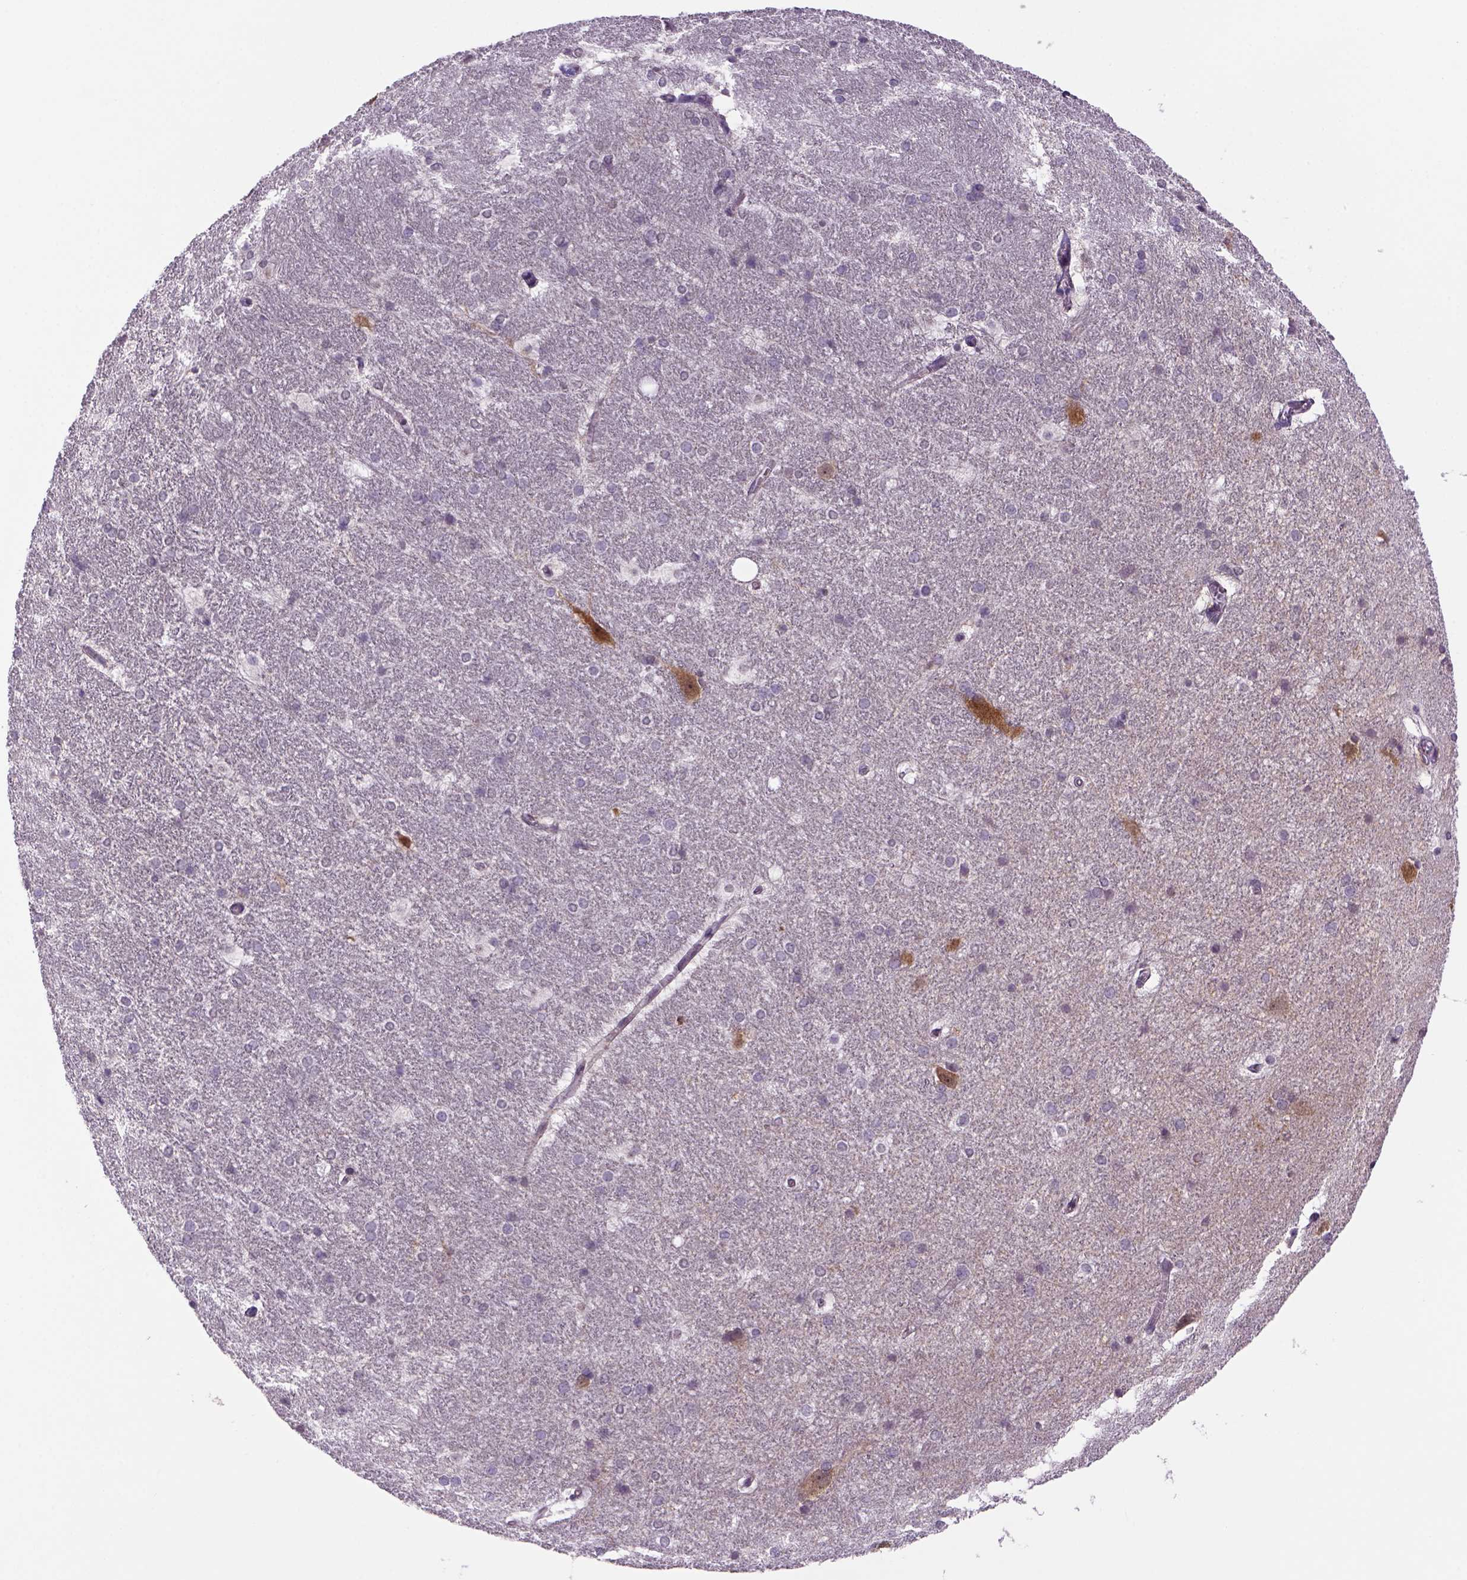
{"staining": {"intensity": "negative", "quantity": "none", "location": "none"}, "tissue": "hippocampus", "cell_type": "Glial cells", "image_type": "normal", "snomed": [{"axis": "morphology", "description": "Normal tissue, NOS"}, {"axis": "topography", "description": "Cerebral cortex"}, {"axis": "topography", "description": "Hippocampus"}], "caption": "DAB immunohistochemical staining of normal human hippocampus demonstrates no significant expression in glial cells.", "gene": "PRRT1", "patient": {"sex": "female", "age": 19}}